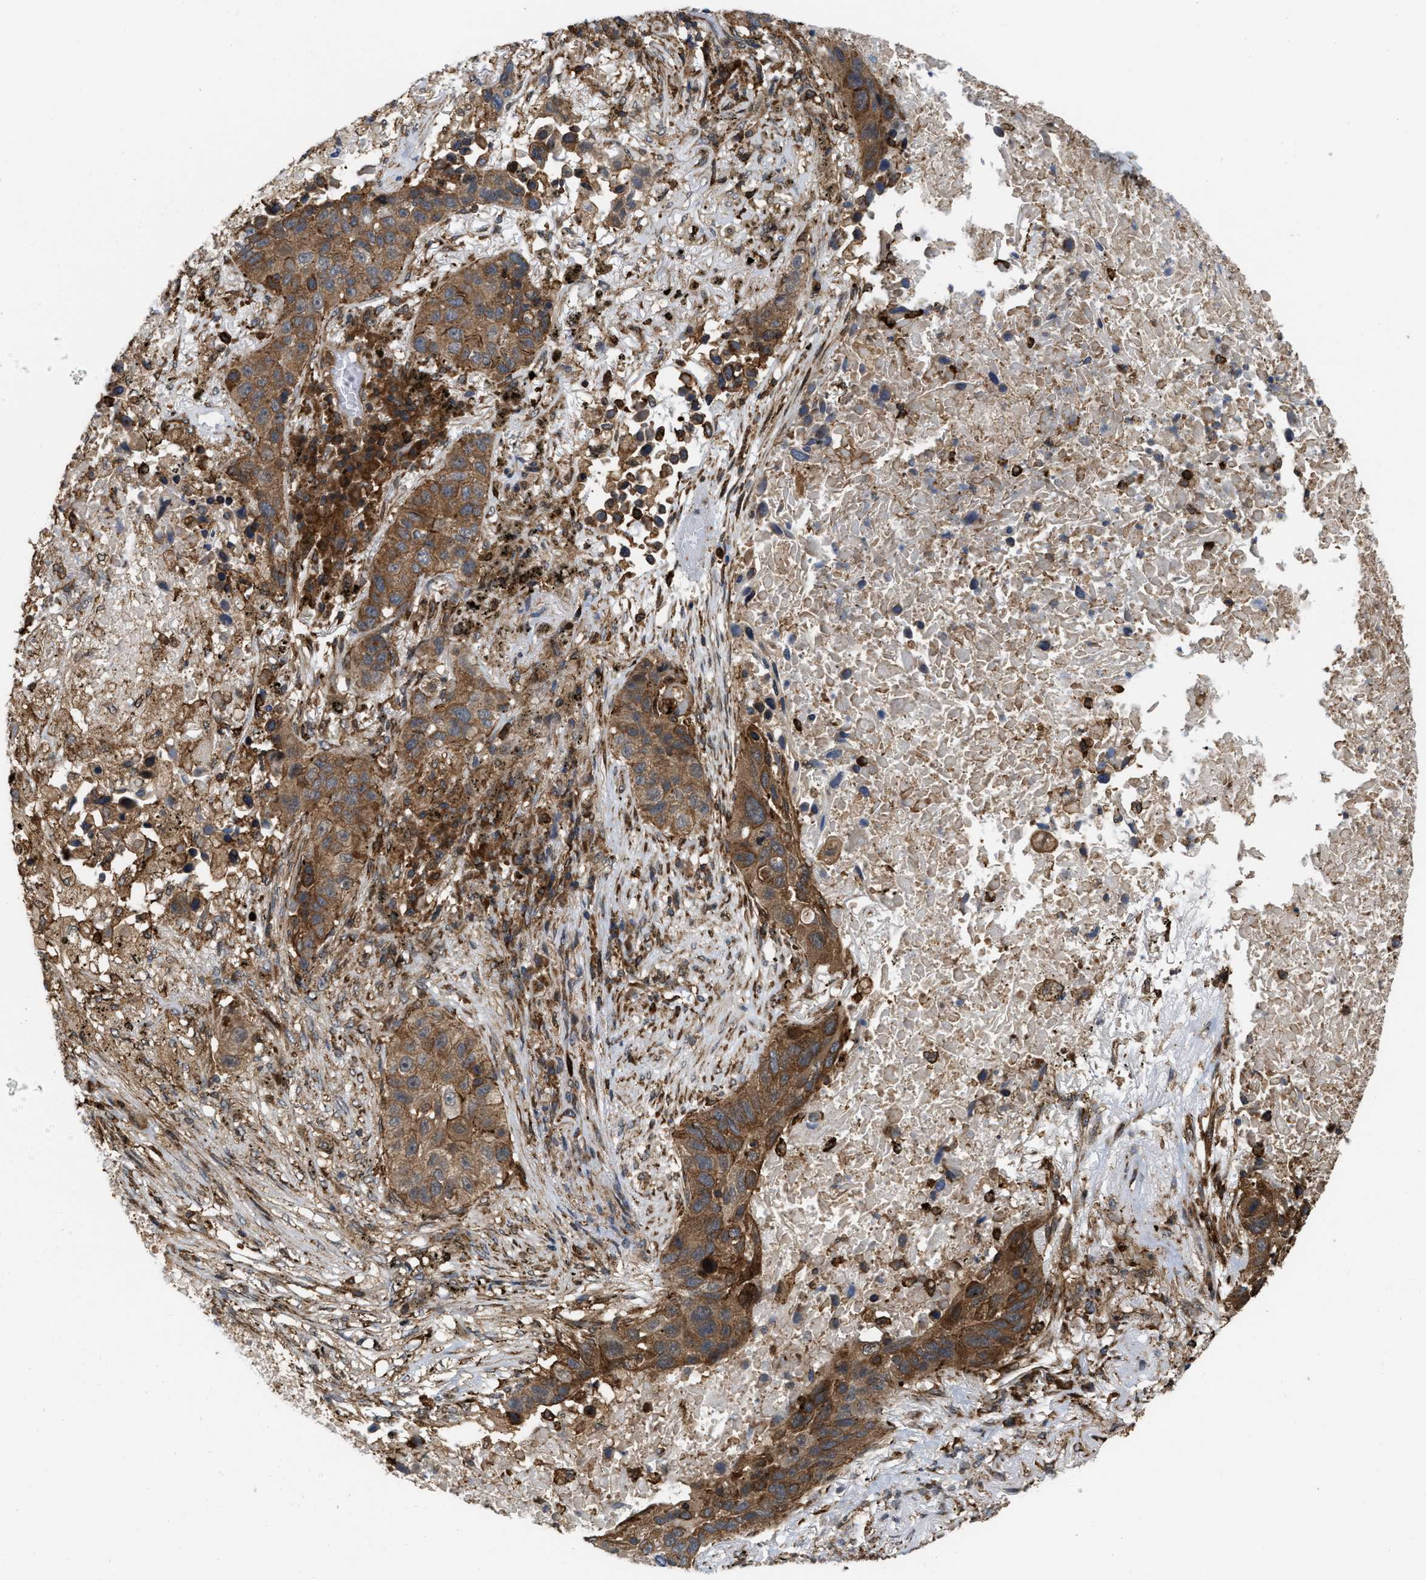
{"staining": {"intensity": "strong", "quantity": ">75%", "location": "cytoplasmic/membranous"}, "tissue": "lung cancer", "cell_type": "Tumor cells", "image_type": "cancer", "snomed": [{"axis": "morphology", "description": "Squamous cell carcinoma, NOS"}, {"axis": "topography", "description": "Lung"}], "caption": "A photomicrograph of human lung cancer stained for a protein reveals strong cytoplasmic/membranous brown staining in tumor cells.", "gene": "IQCE", "patient": {"sex": "male", "age": 57}}